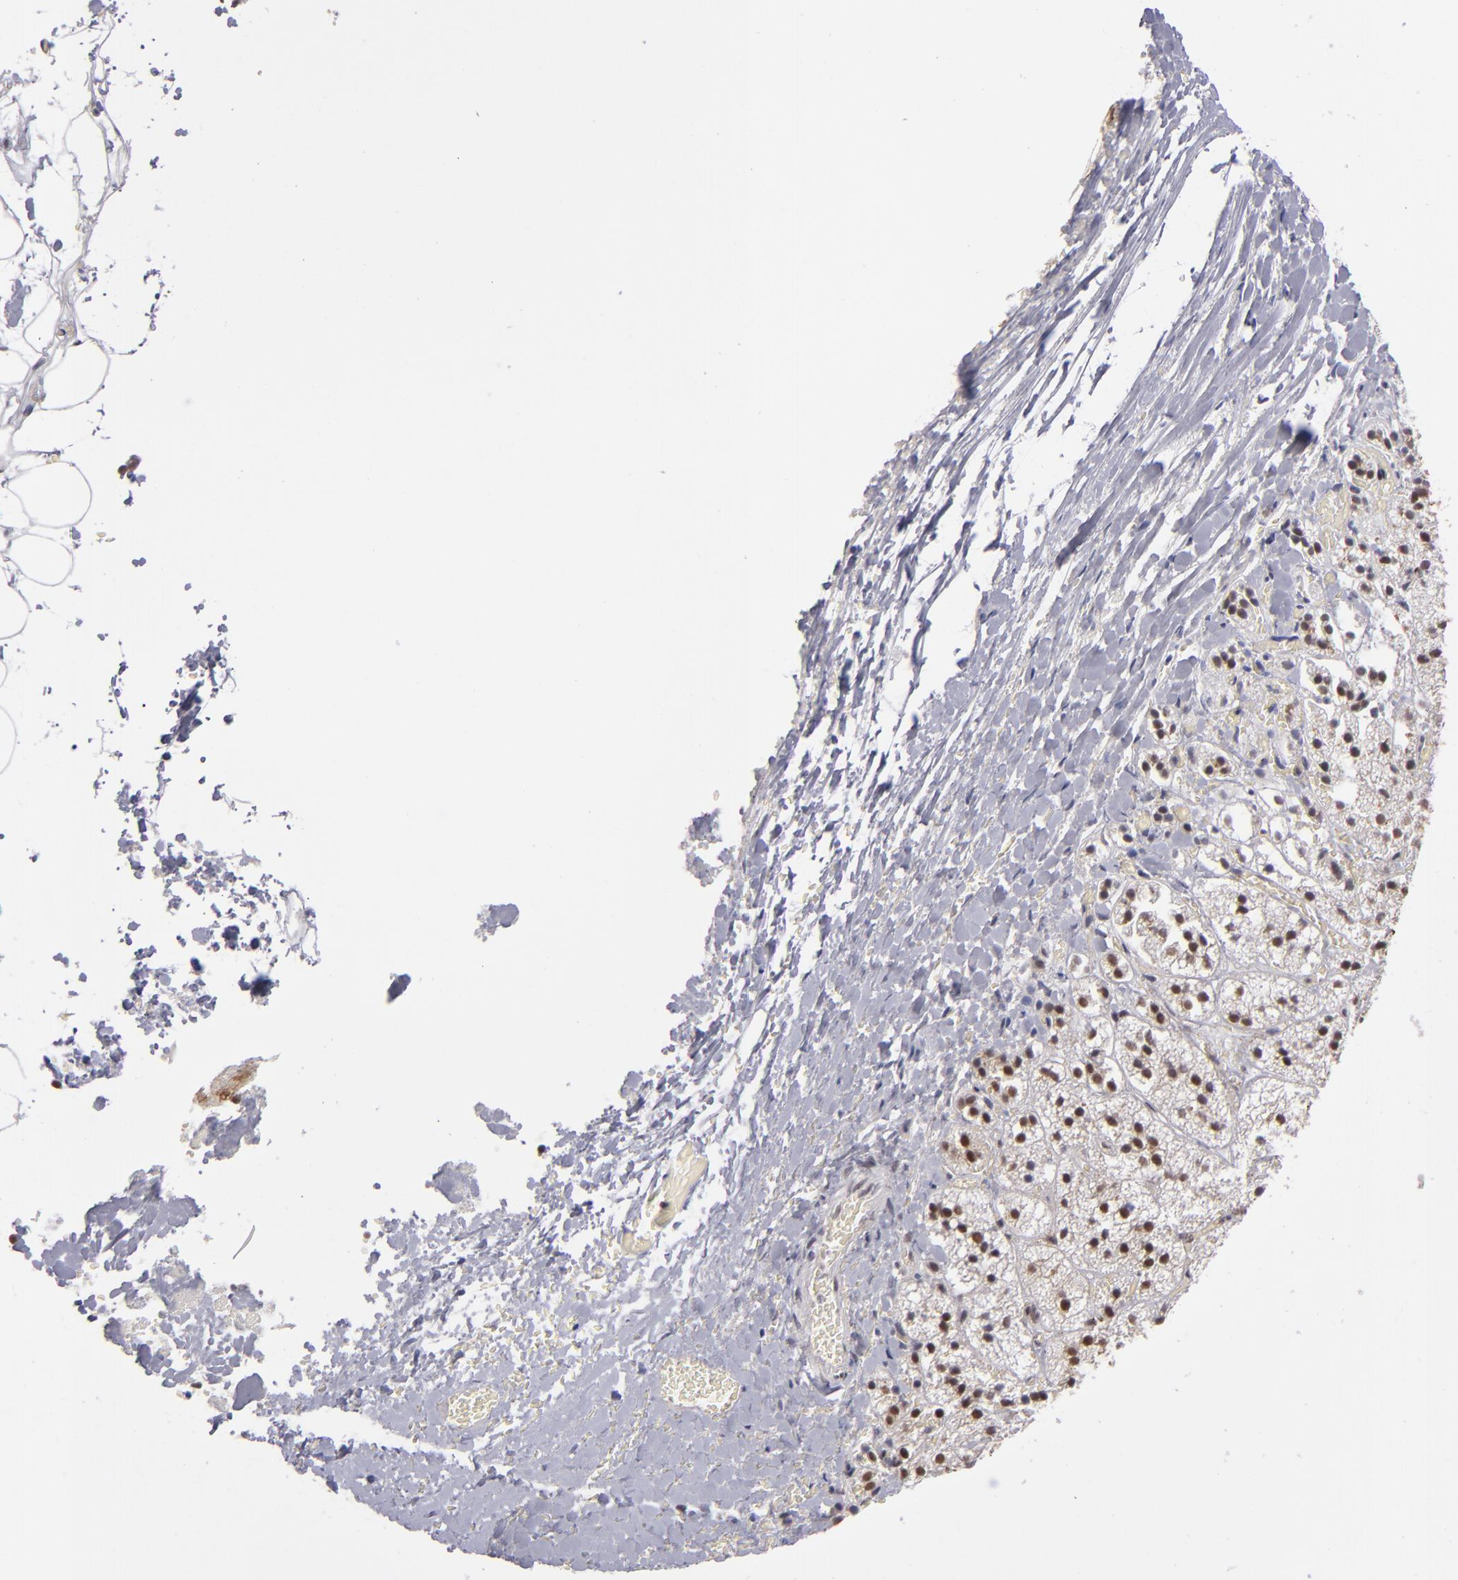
{"staining": {"intensity": "moderate", "quantity": ">75%", "location": "nuclear"}, "tissue": "adrenal gland", "cell_type": "Glandular cells", "image_type": "normal", "snomed": [{"axis": "morphology", "description": "Normal tissue, NOS"}, {"axis": "topography", "description": "Adrenal gland"}], "caption": "Immunohistochemistry staining of unremarkable adrenal gland, which demonstrates medium levels of moderate nuclear positivity in approximately >75% of glandular cells indicating moderate nuclear protein positivity. The staining was performed using DAB (3,3'-diaminobenzidine) (brown) for protein detection and nuclei were counterstained in hematoxylin (blue).", "gene": "MLLT3", "patient": {"sex": "female", "age": 44}}